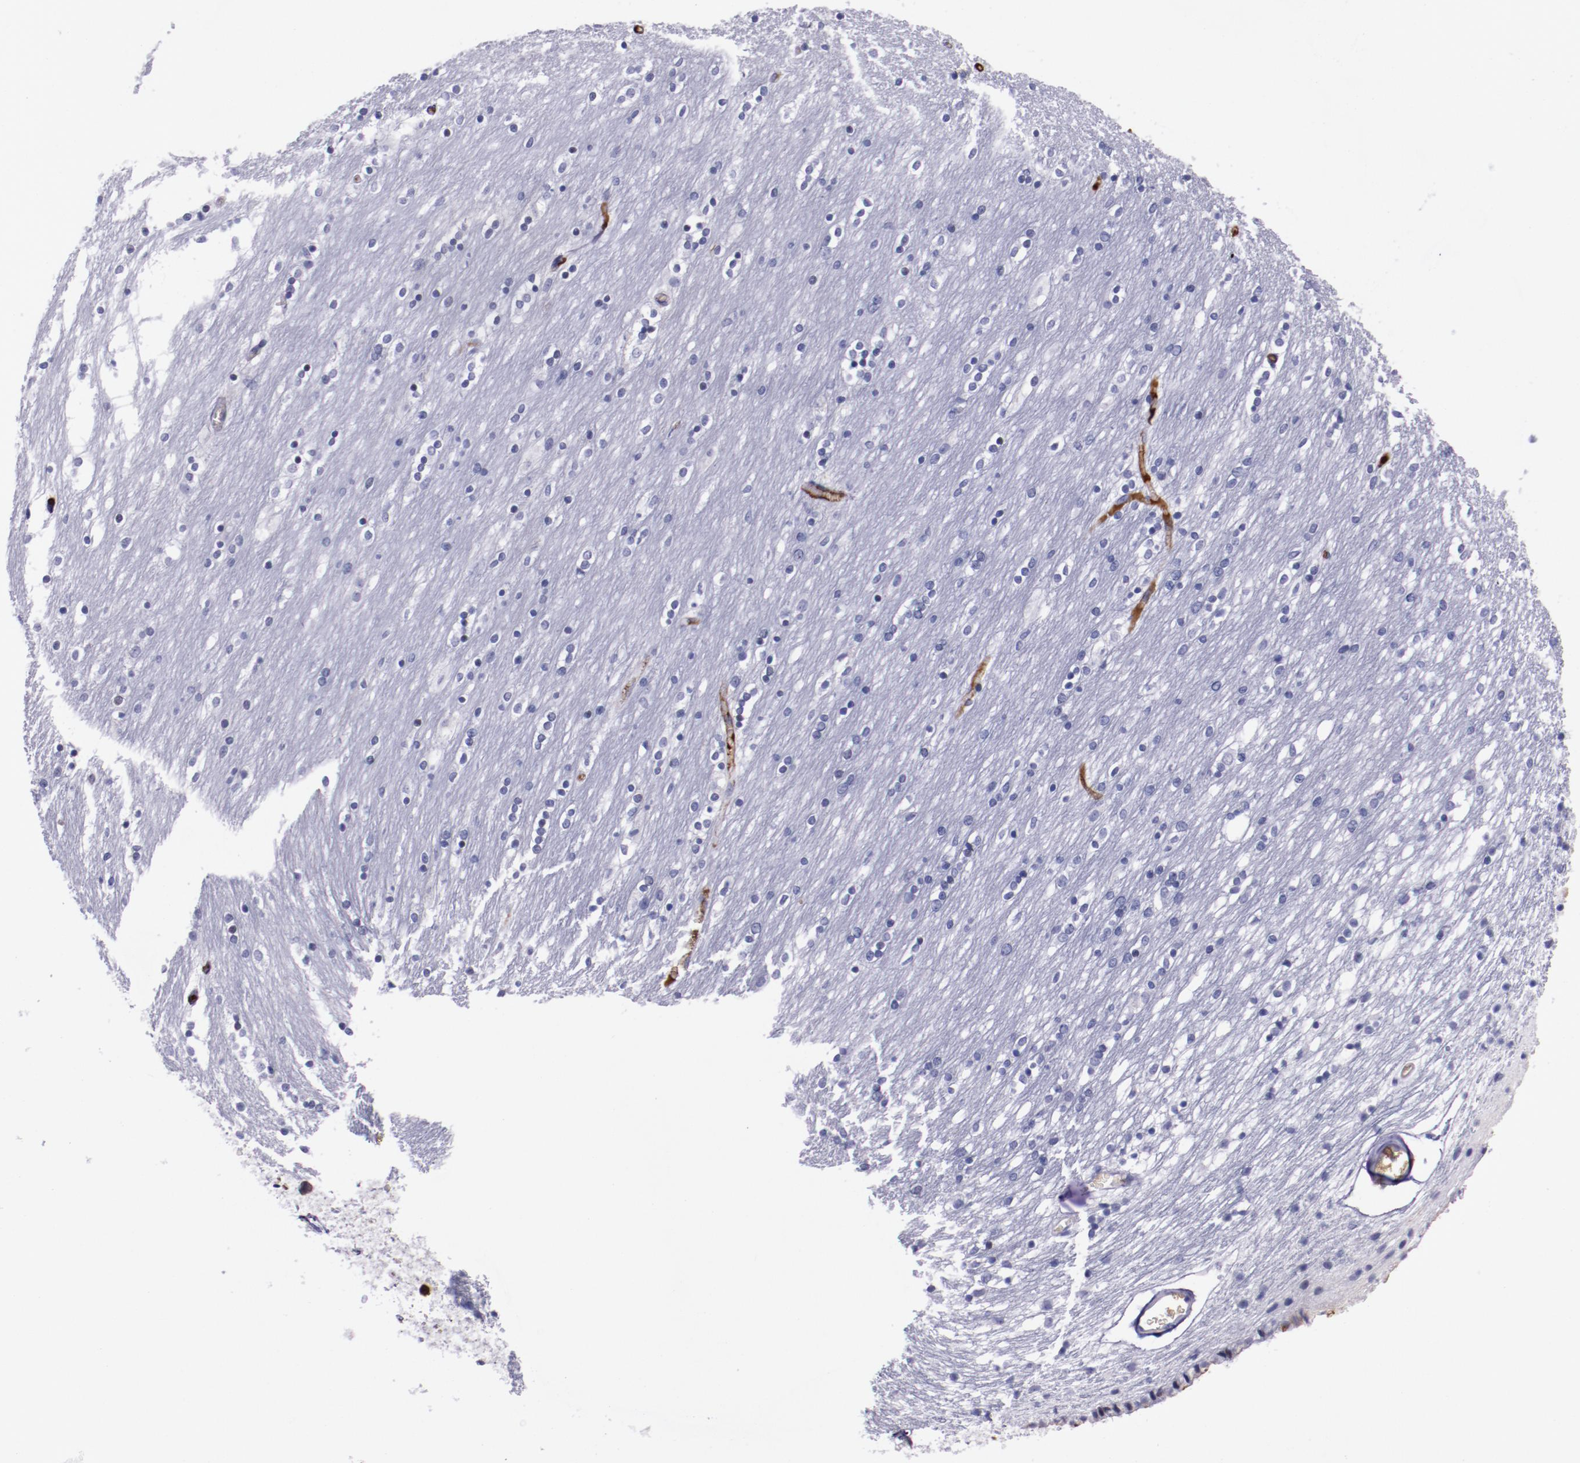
{"staining": {"intensity": "negative", "quantity": "none", "location": "none"}, "tissue": "caudate", "cell_type": "Glial cells", "image_type": "normal", "snomed": [{"axis": "morphology", "description": "Normal tissue, NOS"}, {"axis": "topography", "description": "Lateral ventricle wall"}], "caption": "The micrograph demonstrates no significant expression in glial cells of caudate.", "gene": "APOH", "patient": {"sex": "female", "age": 54}}